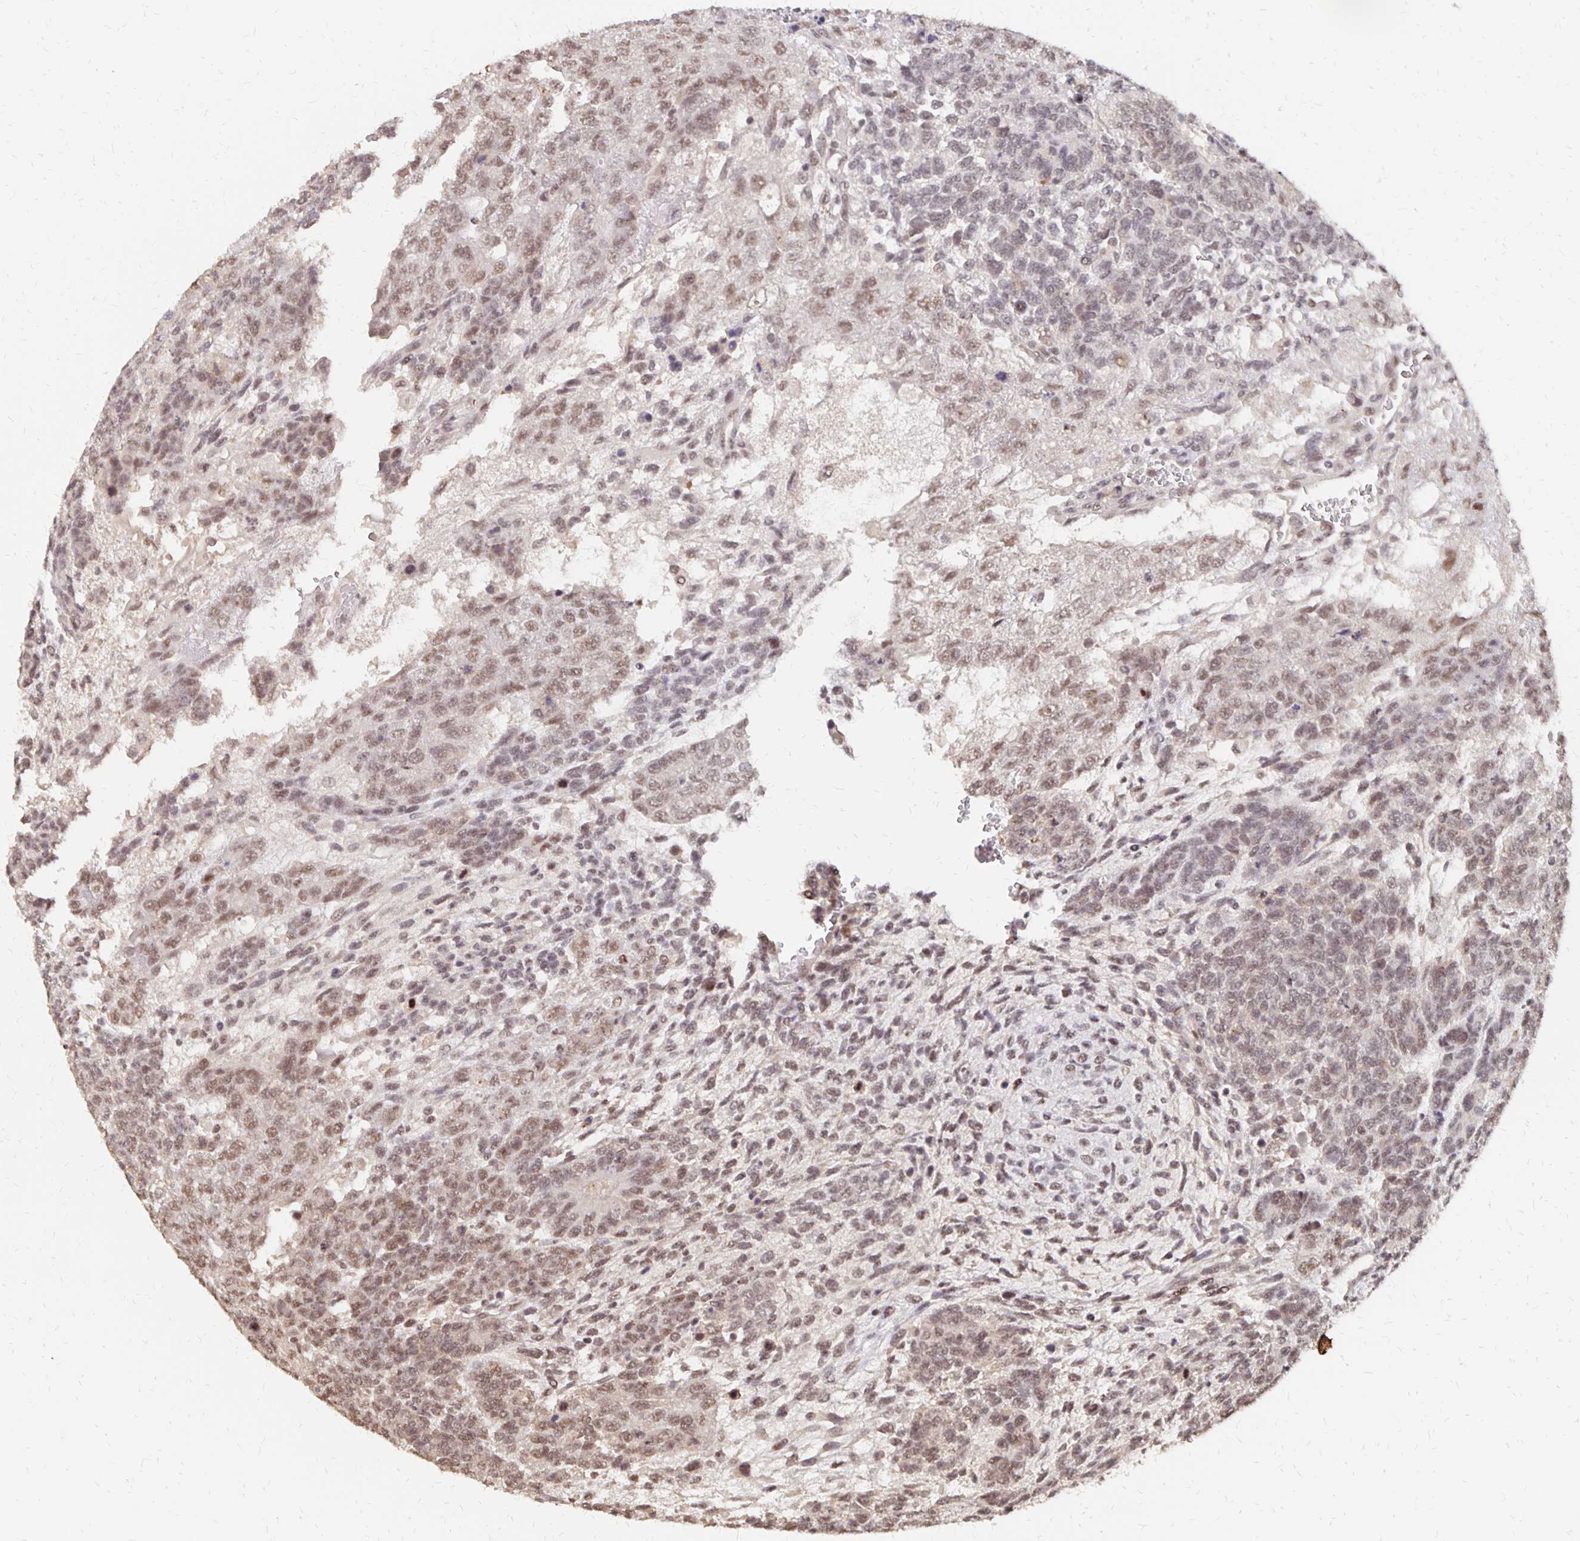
{"staining": {"intensity": "moderate", "quantity": ">75%", "location": "nuclear"}, "tissue": "testis cancer", "cell_type": "Tumor cells", "image_type": "cancer", "snomed": [{"axis": "morphology", "description": "Normal tissue, NOS"}, {"axis": "morphology", "description": "Carcinoma, Embryonal, NOS"}, {"axis": "topography", "description": "Testis"}, {"axis": "topography", "description": "Epididymis"}], "caption": "Embryonal carcinoma (testis) stained with IHC shows moderate nuclear staining in about >75% of tumor cells.", "gene": "CLASRP", "patient": {"sex": "male", "age": 23}}